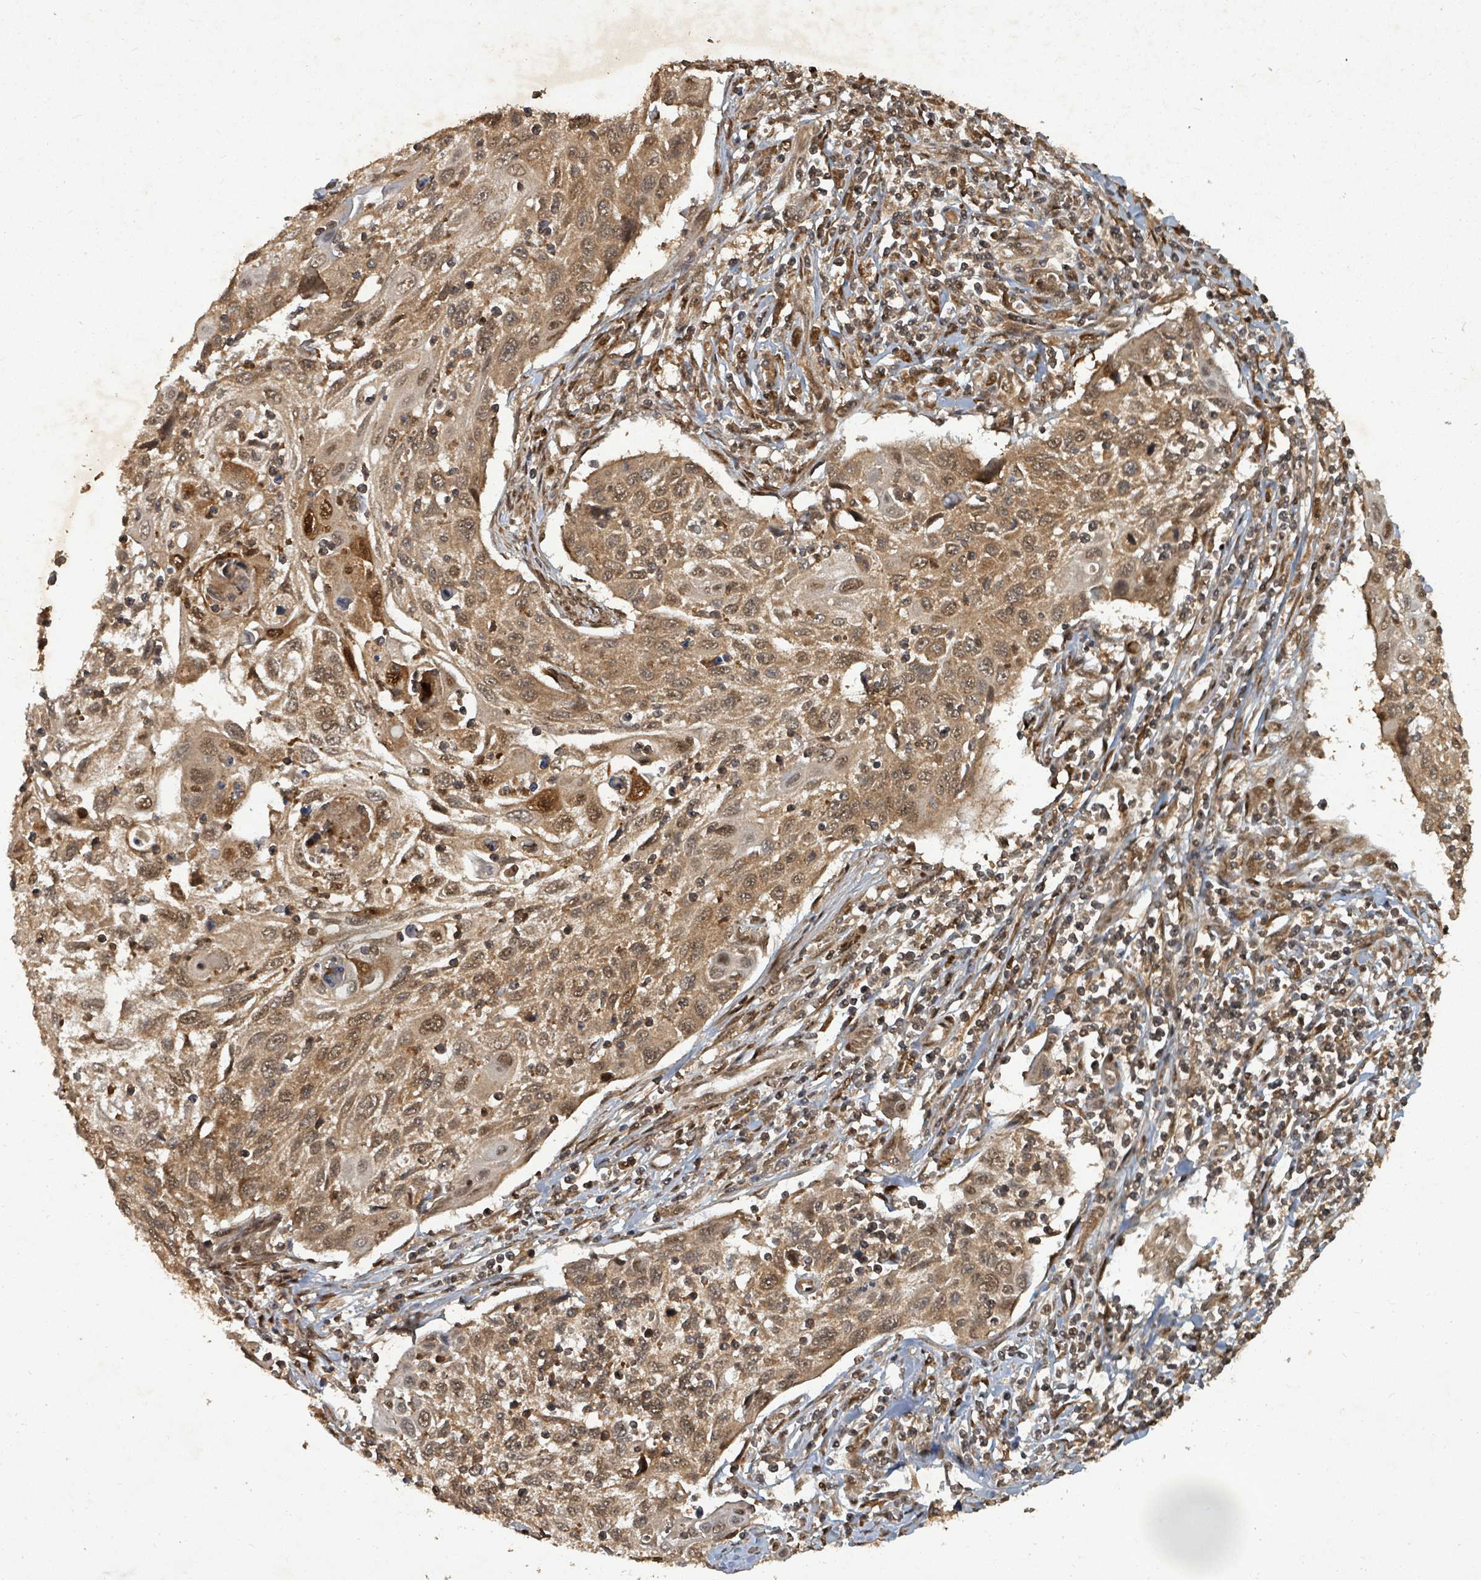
{"staining": {"intensity": "moderate", "quantity": ">75%", "location": "cytoplasmic/membranous,nuclear"}, "tissue": "cervical cancer", "cell_type": "Tumor cells", "image_type": "cancer", "snomed": [{"axis": "morphology", "description": "Squamous cell carcinoma, NOS"}, {"axis": "topography", "description": "Cervix"}], "caption": "Cervical squamous cell carcinoma stained with a brown dye displays moderate cytoplasmic/membranous and nuclear positive expression in about >75% of tumor cells.", "gene": "KDM4E", "patient": {"sex": "female", "age": 70}}